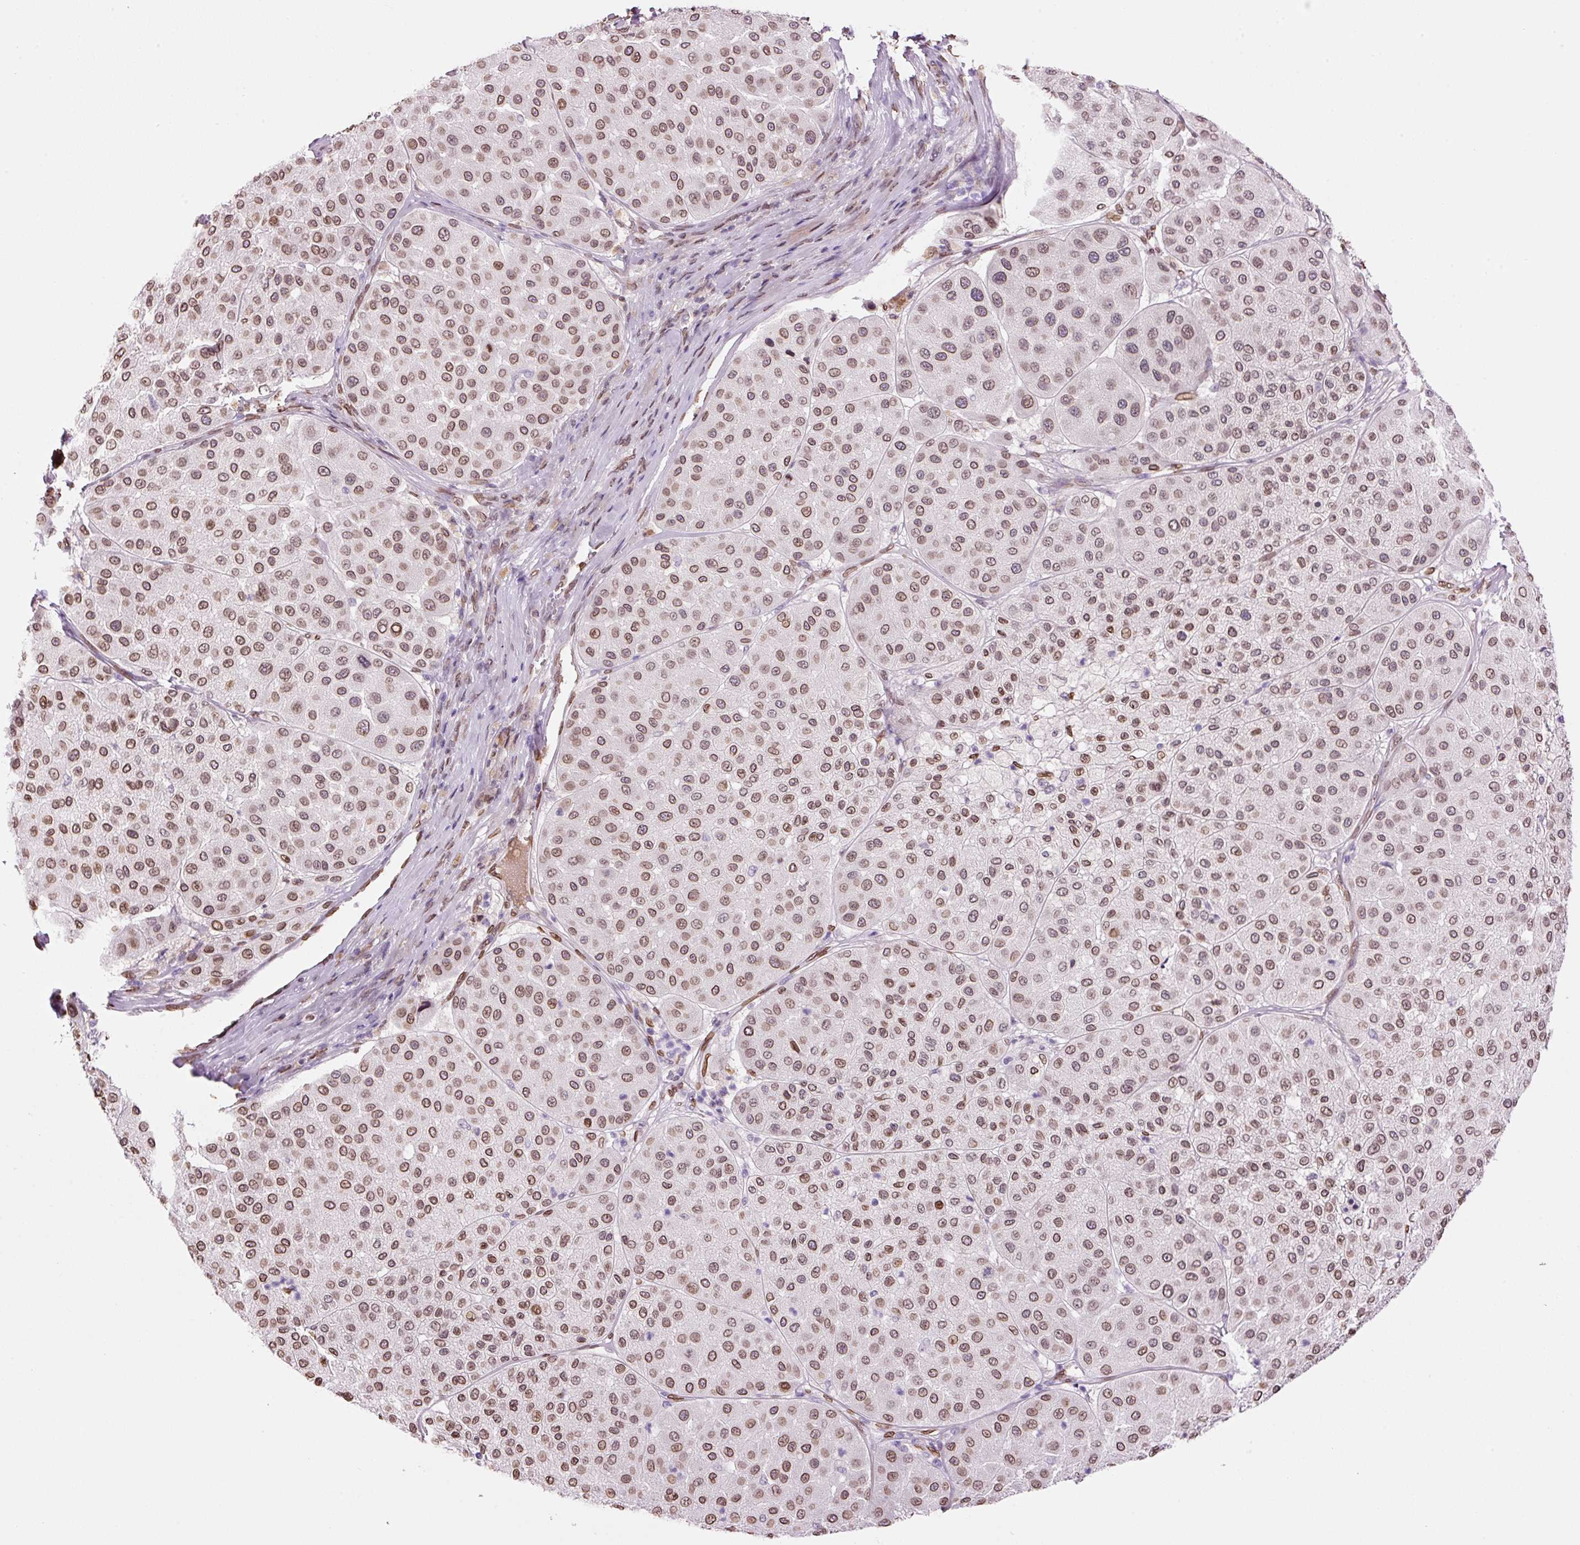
{"staining": {"intensity": "moderate", "quantity": ">75%", "location": "cytoplasmic/membranous,nuclear"}, "tissue": "melanoma", "cell_type": "Tumor cells", "image_type": "cancer", "snomed": [{"axis": "morphology", "description": "Malignant melanoma, Metastatic site"}, {"axis": "topography", "description": "Smooth muscle"}], "caption": "DAB (3,3'-diaminobenzidine) immunohistochemical staining of malignant melanoma (metastatic site) displays moderate cytoplasmic/membranous and nuclear protein positivity in about >75% of tumor cells.", "gene": "ZNF224", "patient": {"sex": "male", "age": 41}}